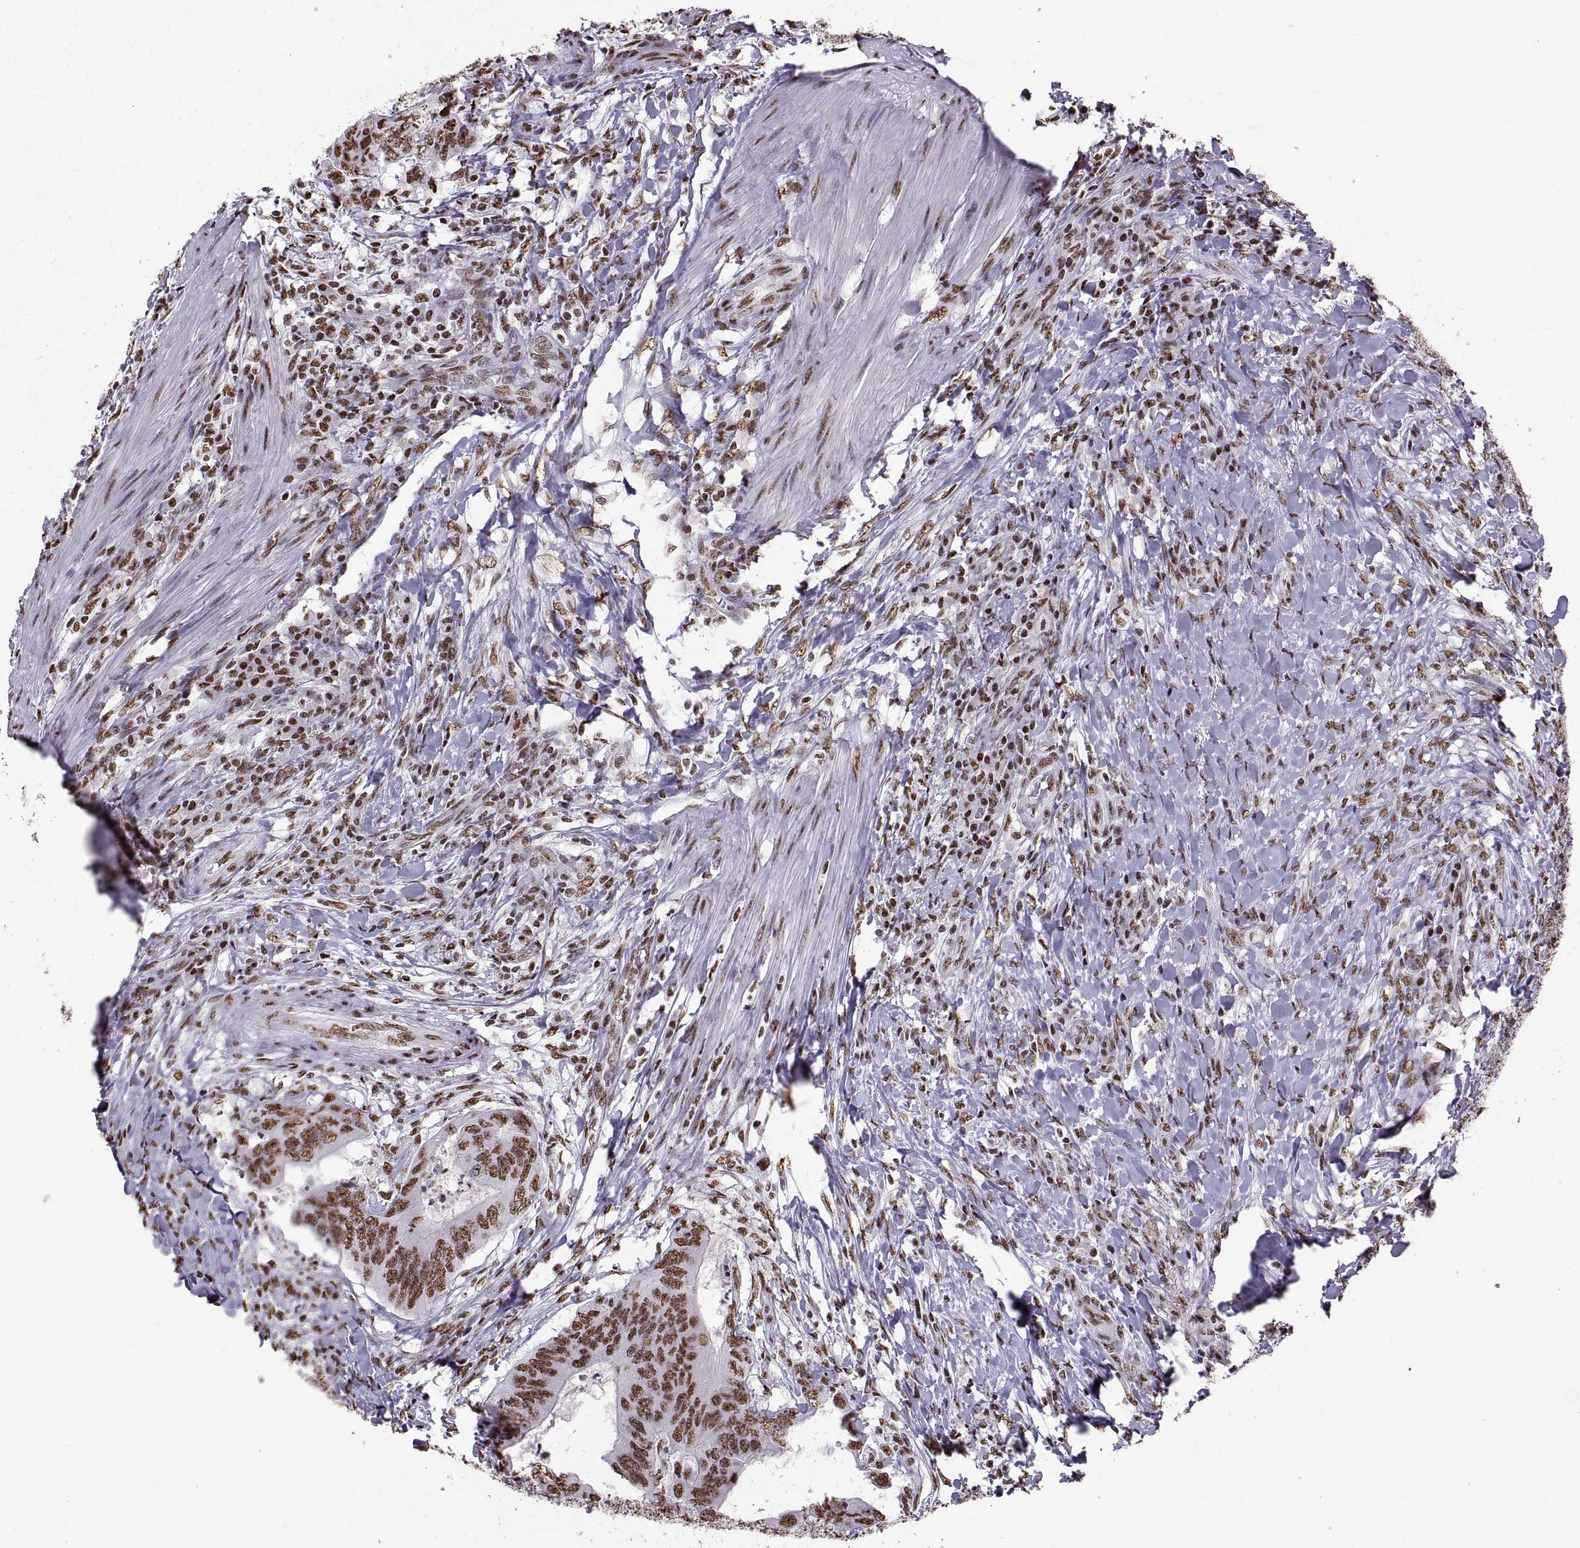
{"staining": {"intensity": "strong", "quantity": "25%-75%", "location": "nuclear"}, "tissue": "colorectal cancer", "cell_type": "Tumor cells", "image_type": "cancer", "snomed": [{"axis": "morphology", "description": "Adenocarcinoma, NOS"}, {"axis": "topography", "description": "Colon"}], "caption": "IHC histopathology image of neoplastic tissue: colorectal adenocarcinoma stained using IHC demonstrates high levels of strong protein expression localized specifically in the nuclear of tumor cells, appearing as a nuclear brown color.", "gene": "SNAI1", "patient": {"sex": "male", "age": 53}}